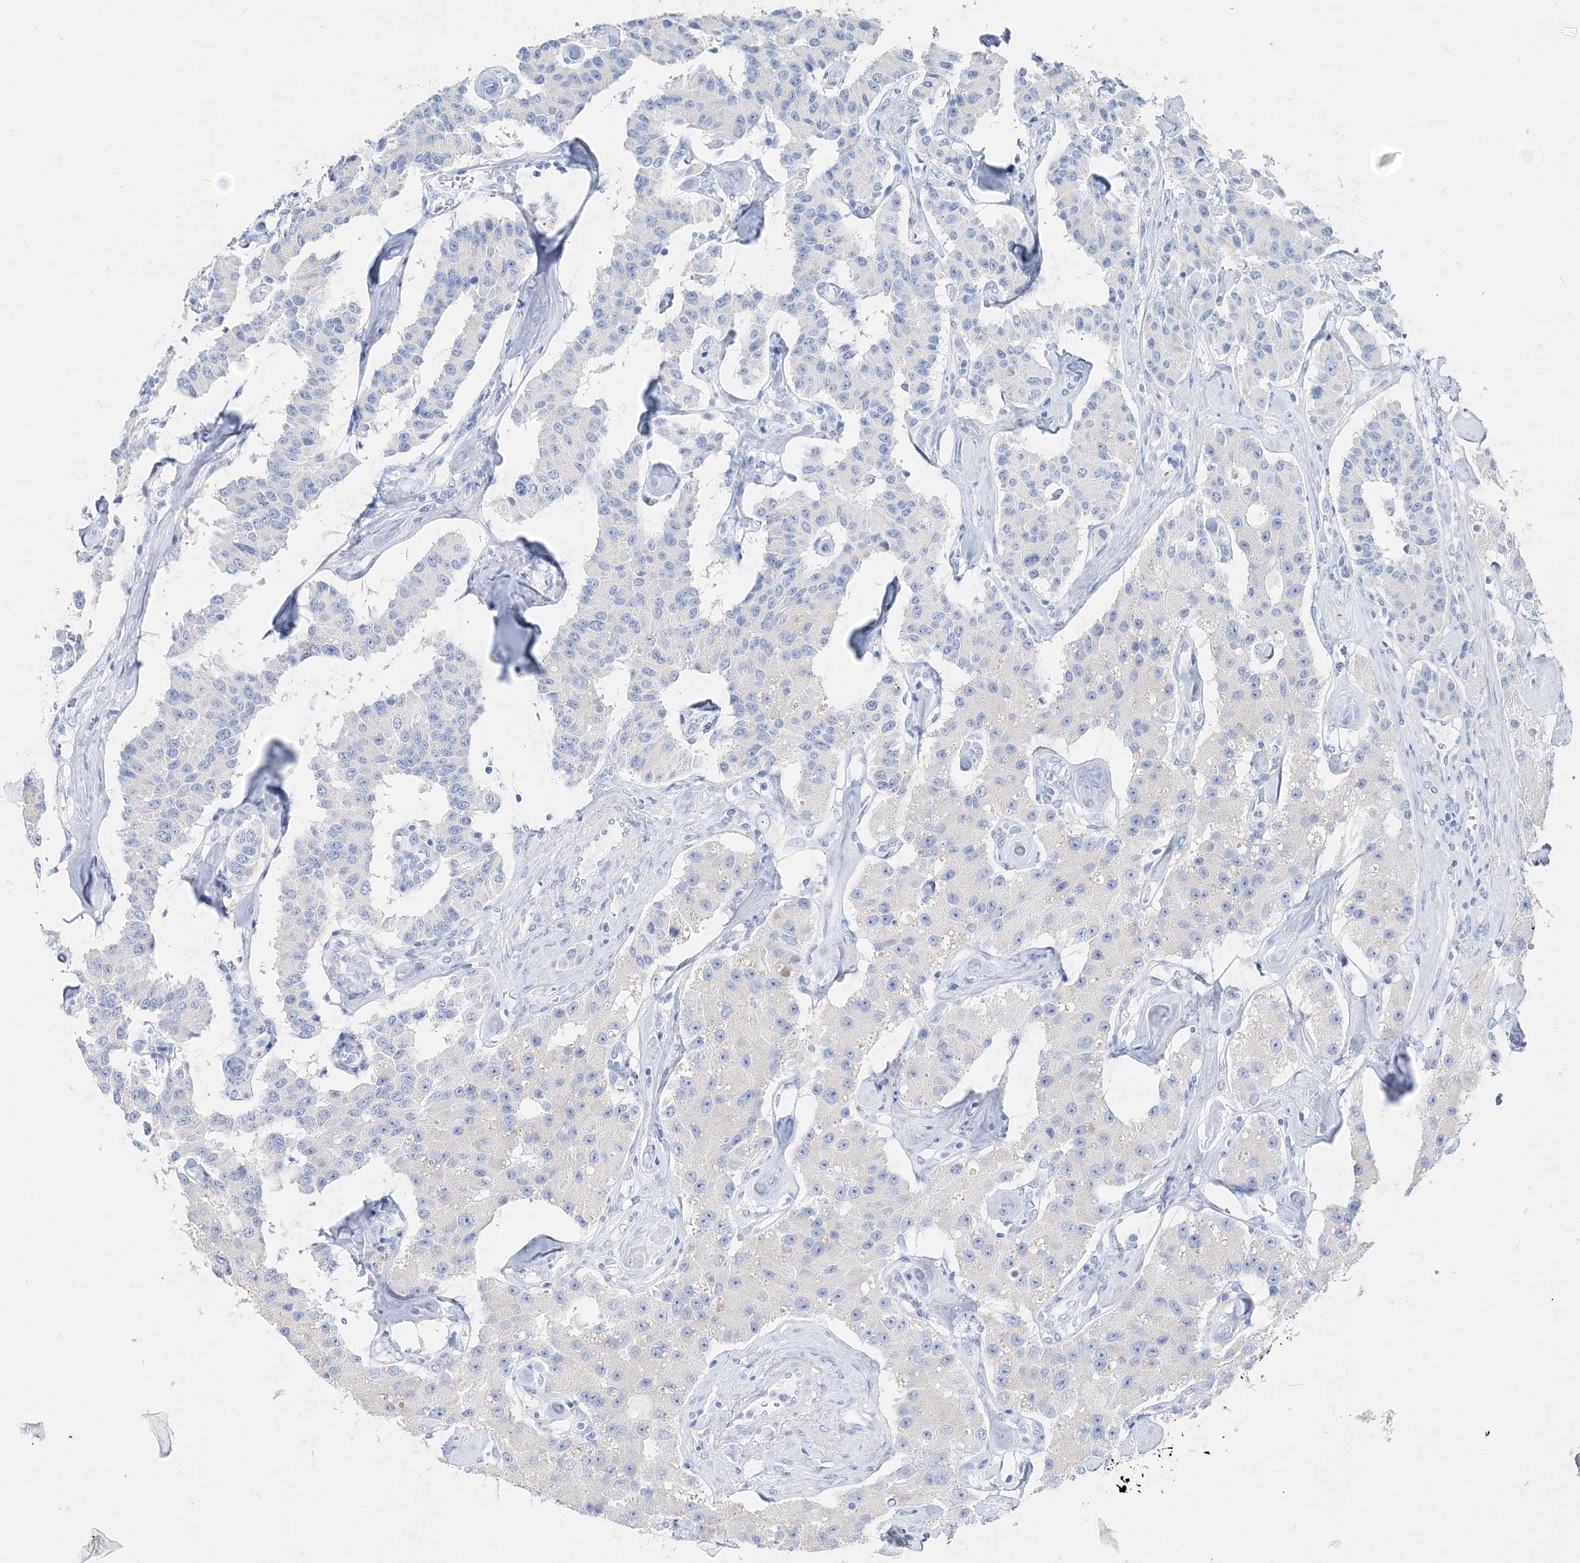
{"staining": {"intensity": "negative", "quantity": "none", "location": "none"}, "tissue": "carcinoid", "cell_type": "Tumor cells", "image_type": "cancer", "snomed": [{"axis": "morphology", "description": "Carcinoid, malignant, NOS"}, {"axis": "topography", "description": "Pancreas"}], "caption": "A micrograph of human carcinoid (malignant) is negative for staining in tumor cells.", "gene": "TSPYL6", "patient": {"sex": "male", "age": 41}}